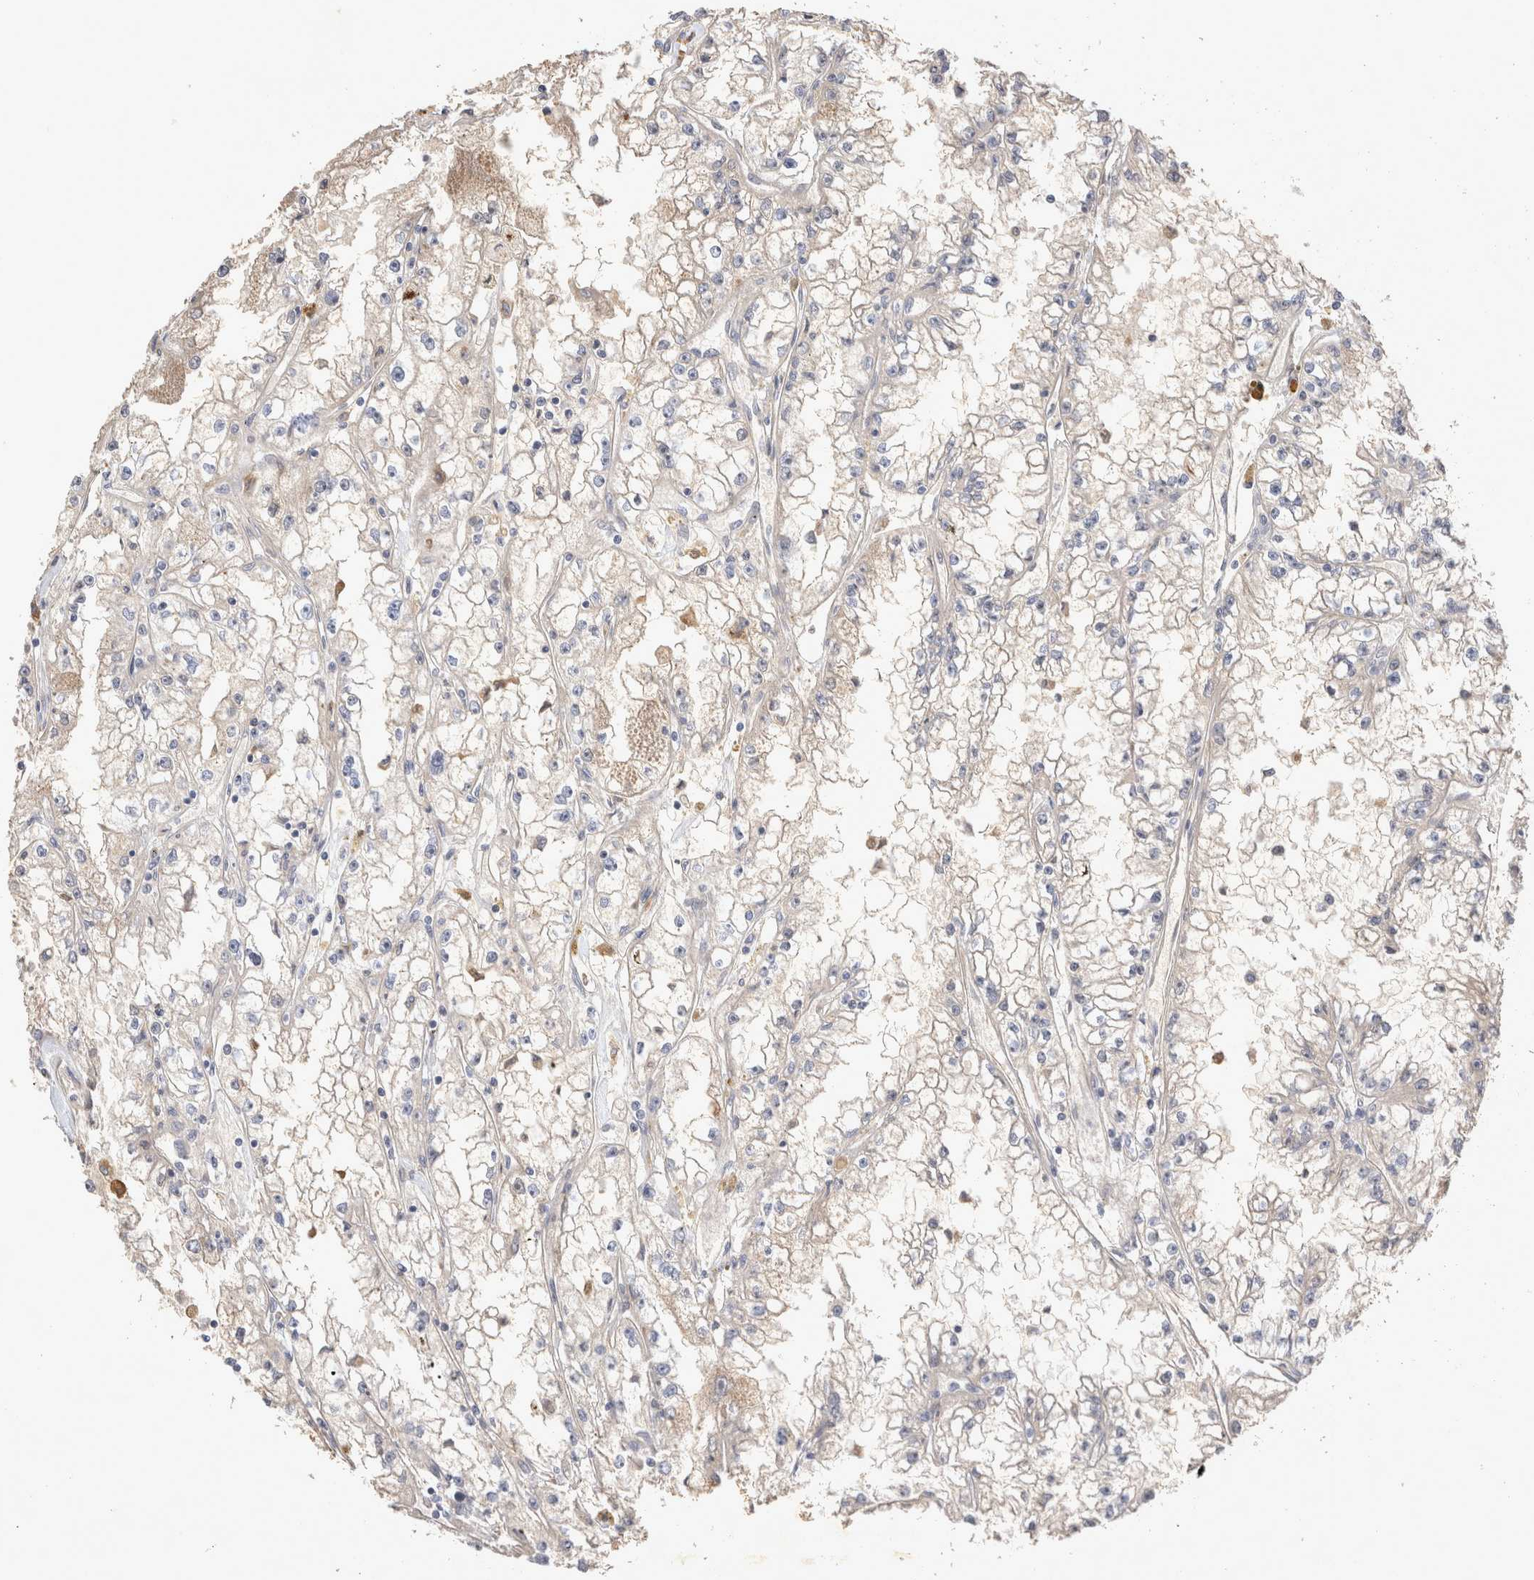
{"staining": {"intensity": "weak", "quantity": "<25%", "location": "cytoplasmic/membranous"}, "tissue": "renal cancer", "cell_type": "Tumor cells", "image_type": "cancer", "snomed": [{"axis": "morphology", "description": "Adenocarcinoma, NOS"}, {"axis": "topography", "description": "Kidney"}], "caption": "Tumor cells are negative for brown protein staining in renal adenocarcinoma.", "gene": "NMU", "patient": {"sex": "male", "age": 56}}